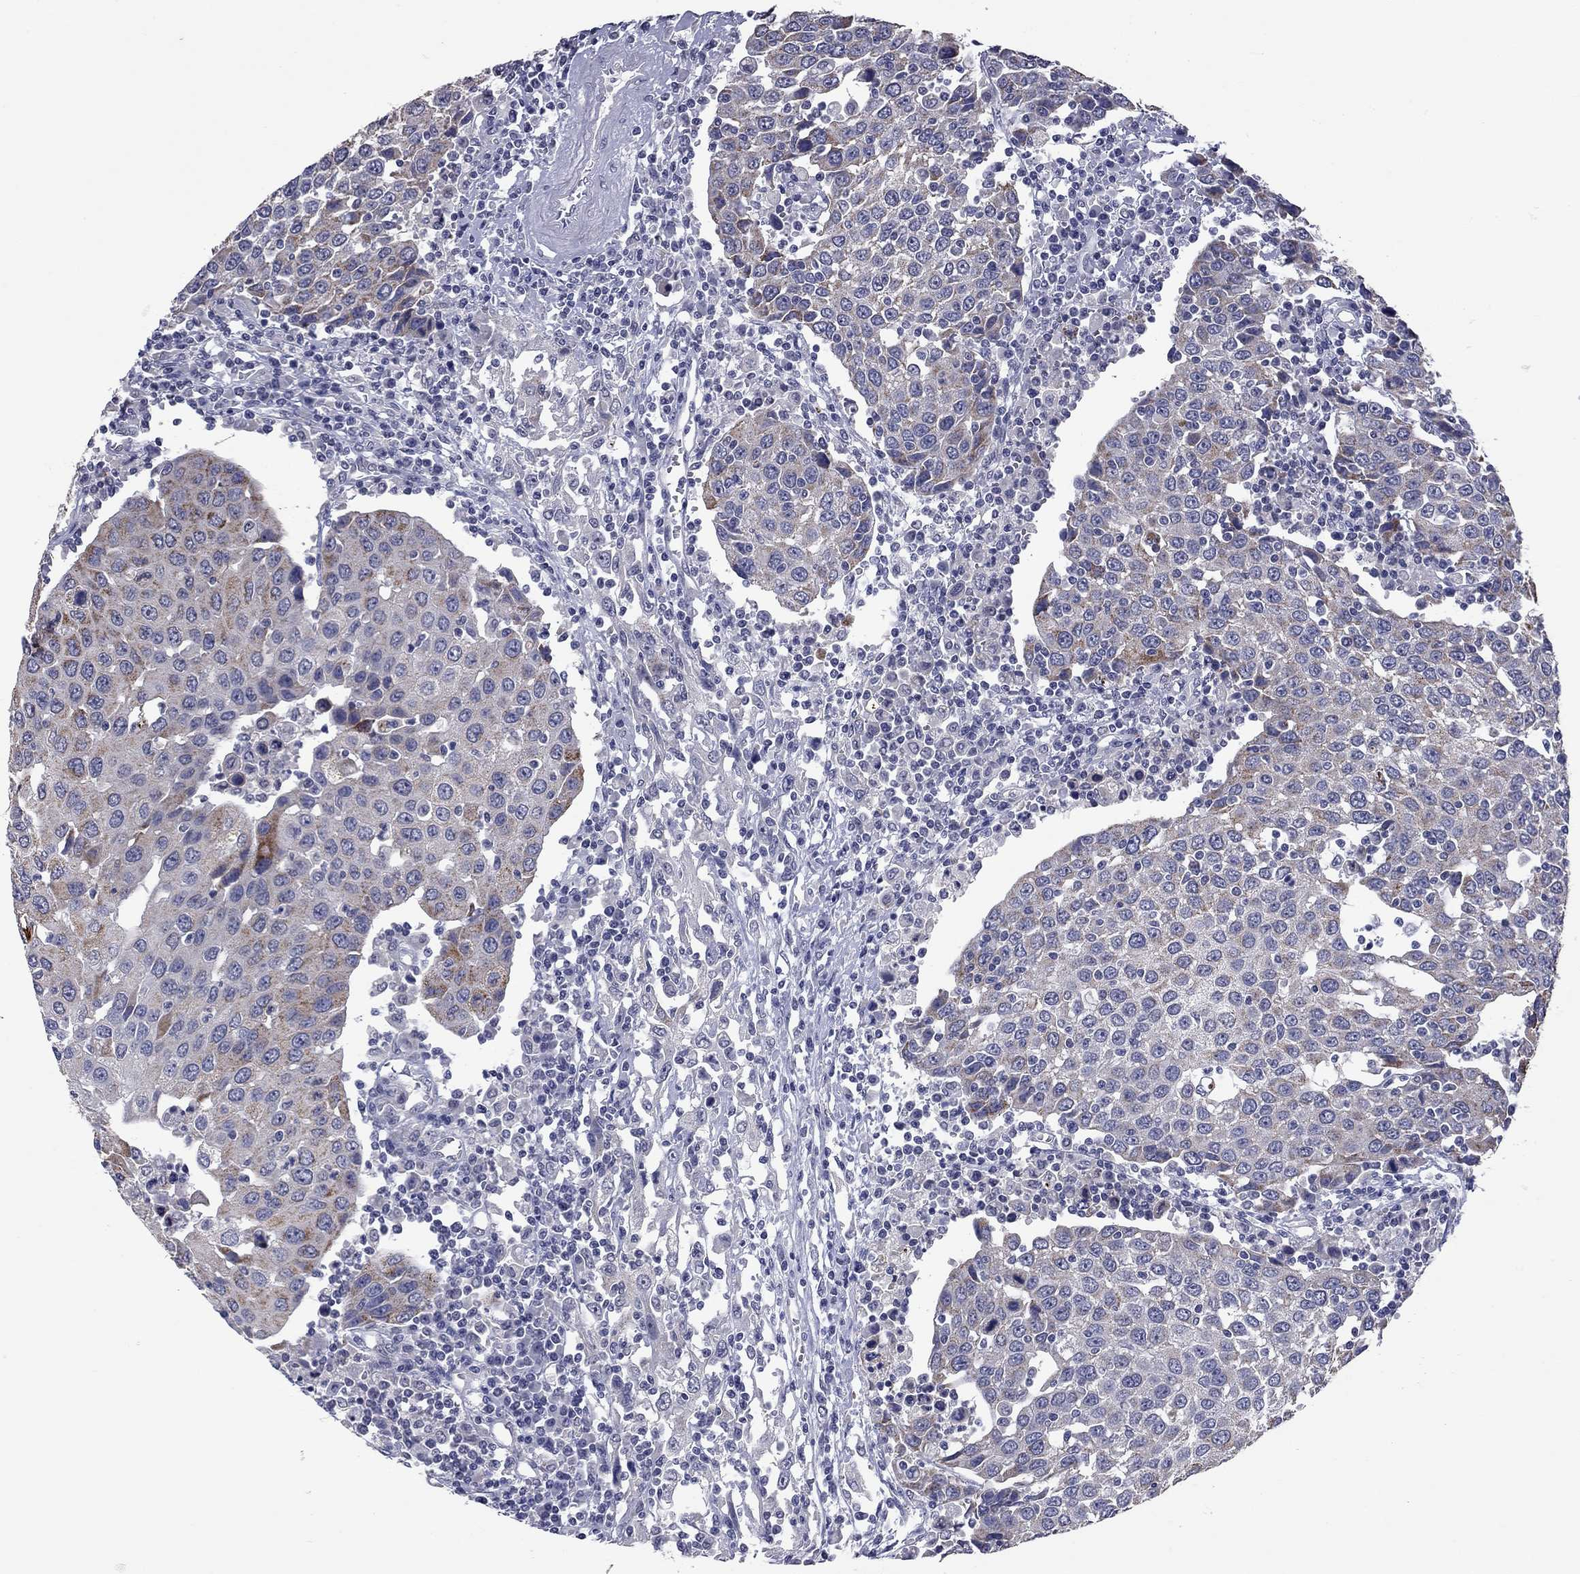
{"staining": {"intensity": "moderate", "quantity": "25%-75%", "location": "cytoplasmic/membranous"}, "tissue": "urothelial cancer", "cell_type": "Tumor cells", "image_type": "cancer", "snomed": [{"axis": "morphology", "description": "Urothelial carcinoma, High grade"}, {"axis": "topography", "description": "Urinary bladder"}], "caption": "Tumor cells reveal moderate cytoplasmic/membranous positivity in about 25%-75% of cells in urothelial cancer.", "gene": "SHOC2", "patient": {"sex": "female", "age": 85}}